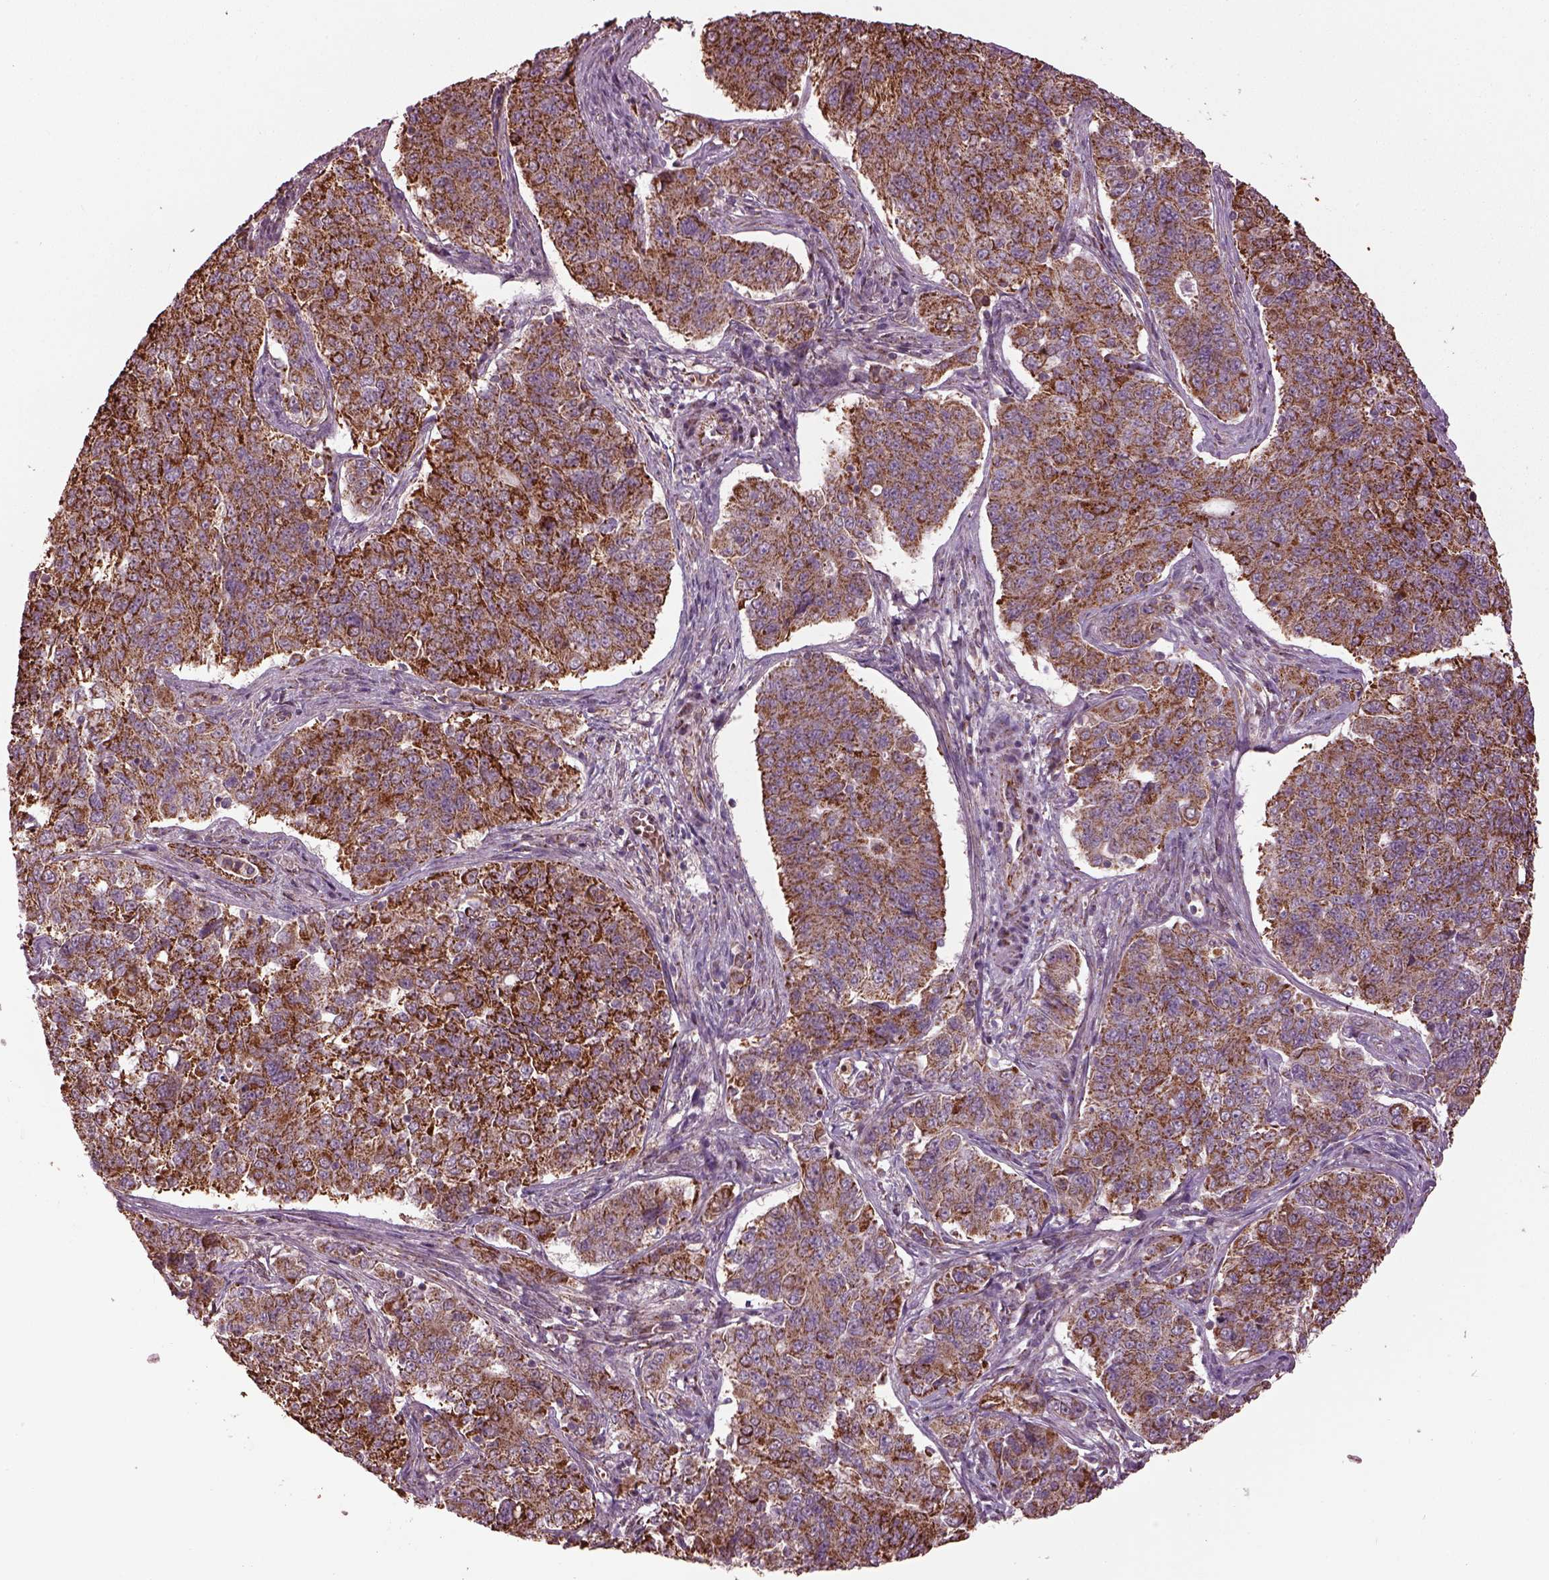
{"staining": {"intensity": "strong", "quantity": ">75%", "location": "cytoplasmic/membranous"}, "tissue": "endometrial cancer", "cell_type": "Tumor cells", "image_type": "cancer", "snomed": [{"axis": "morphology", "description": "Adenocarcinoma, NOS"}, {"axis": "topography", "description": "Endometrium"}], "caption": "Immunohistochemical staining of human endometrial adenocarcinoma shows high levels of strong cytoplasmic/membranous expression in about >75% of tumor cells.", "gene": "TMEM254", "patient": {"sex": "female", "age": 43}}